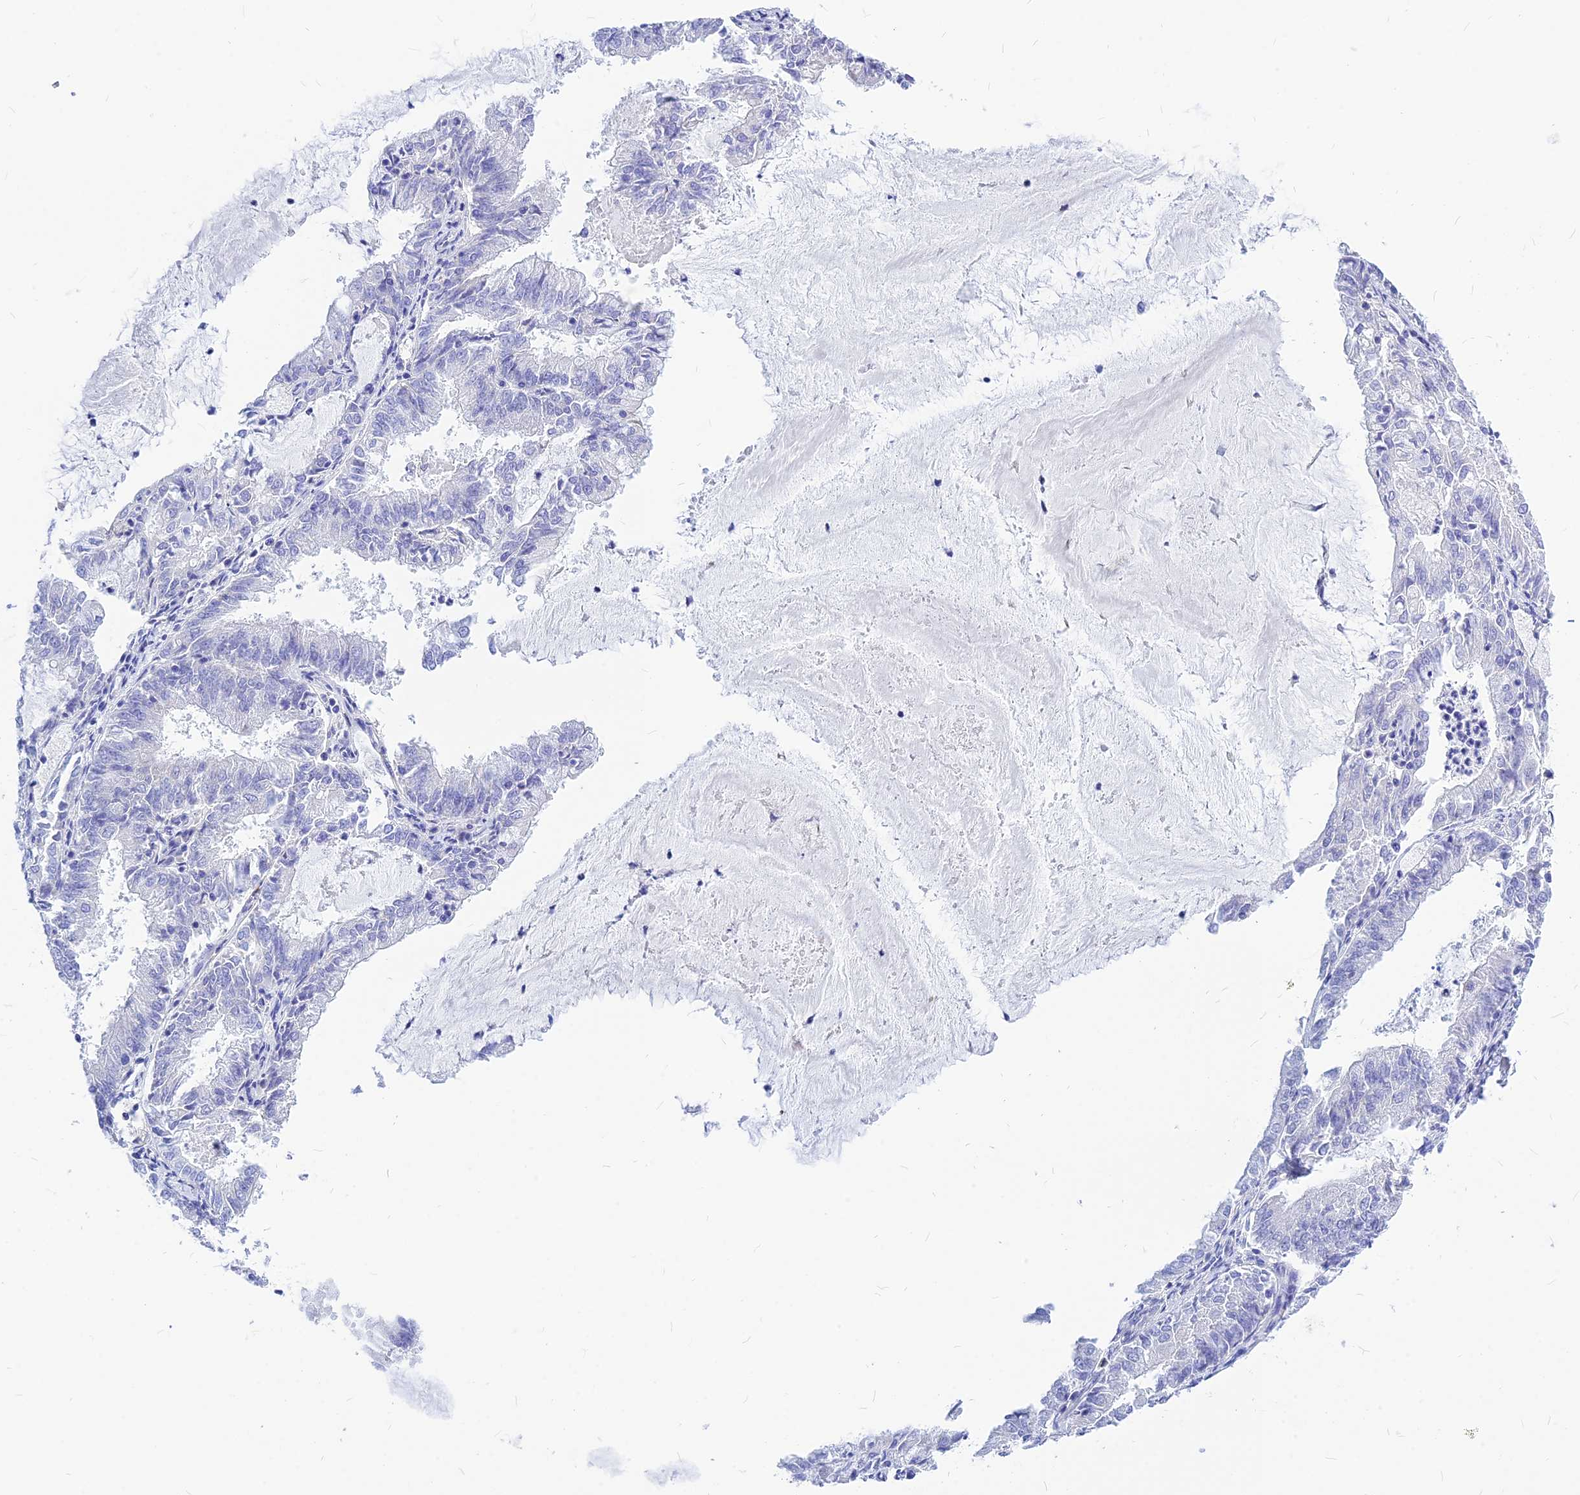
{"staining": {"intensity": "negative", "quantity": "none", "location": "none"}, "tissue": "endometrial cancer", "cell_type": "Tumor cells", "image_type": "cancer", "snomed": [{"axis": "morphology", "description": "Adenocarcinoma, NOS"}, {"axis": "topography", "description": "Endometrium"}], "caption": "There is no significant expression in tumor cells of endometrial cancer. The staining is performed using DAB (3,3'-diaminobenzidine) brown chromogen with nuclei counter-stained in using hematoxylin.", "gene": "CNOT6", "patient": {"sex": "female", "age": 57}}